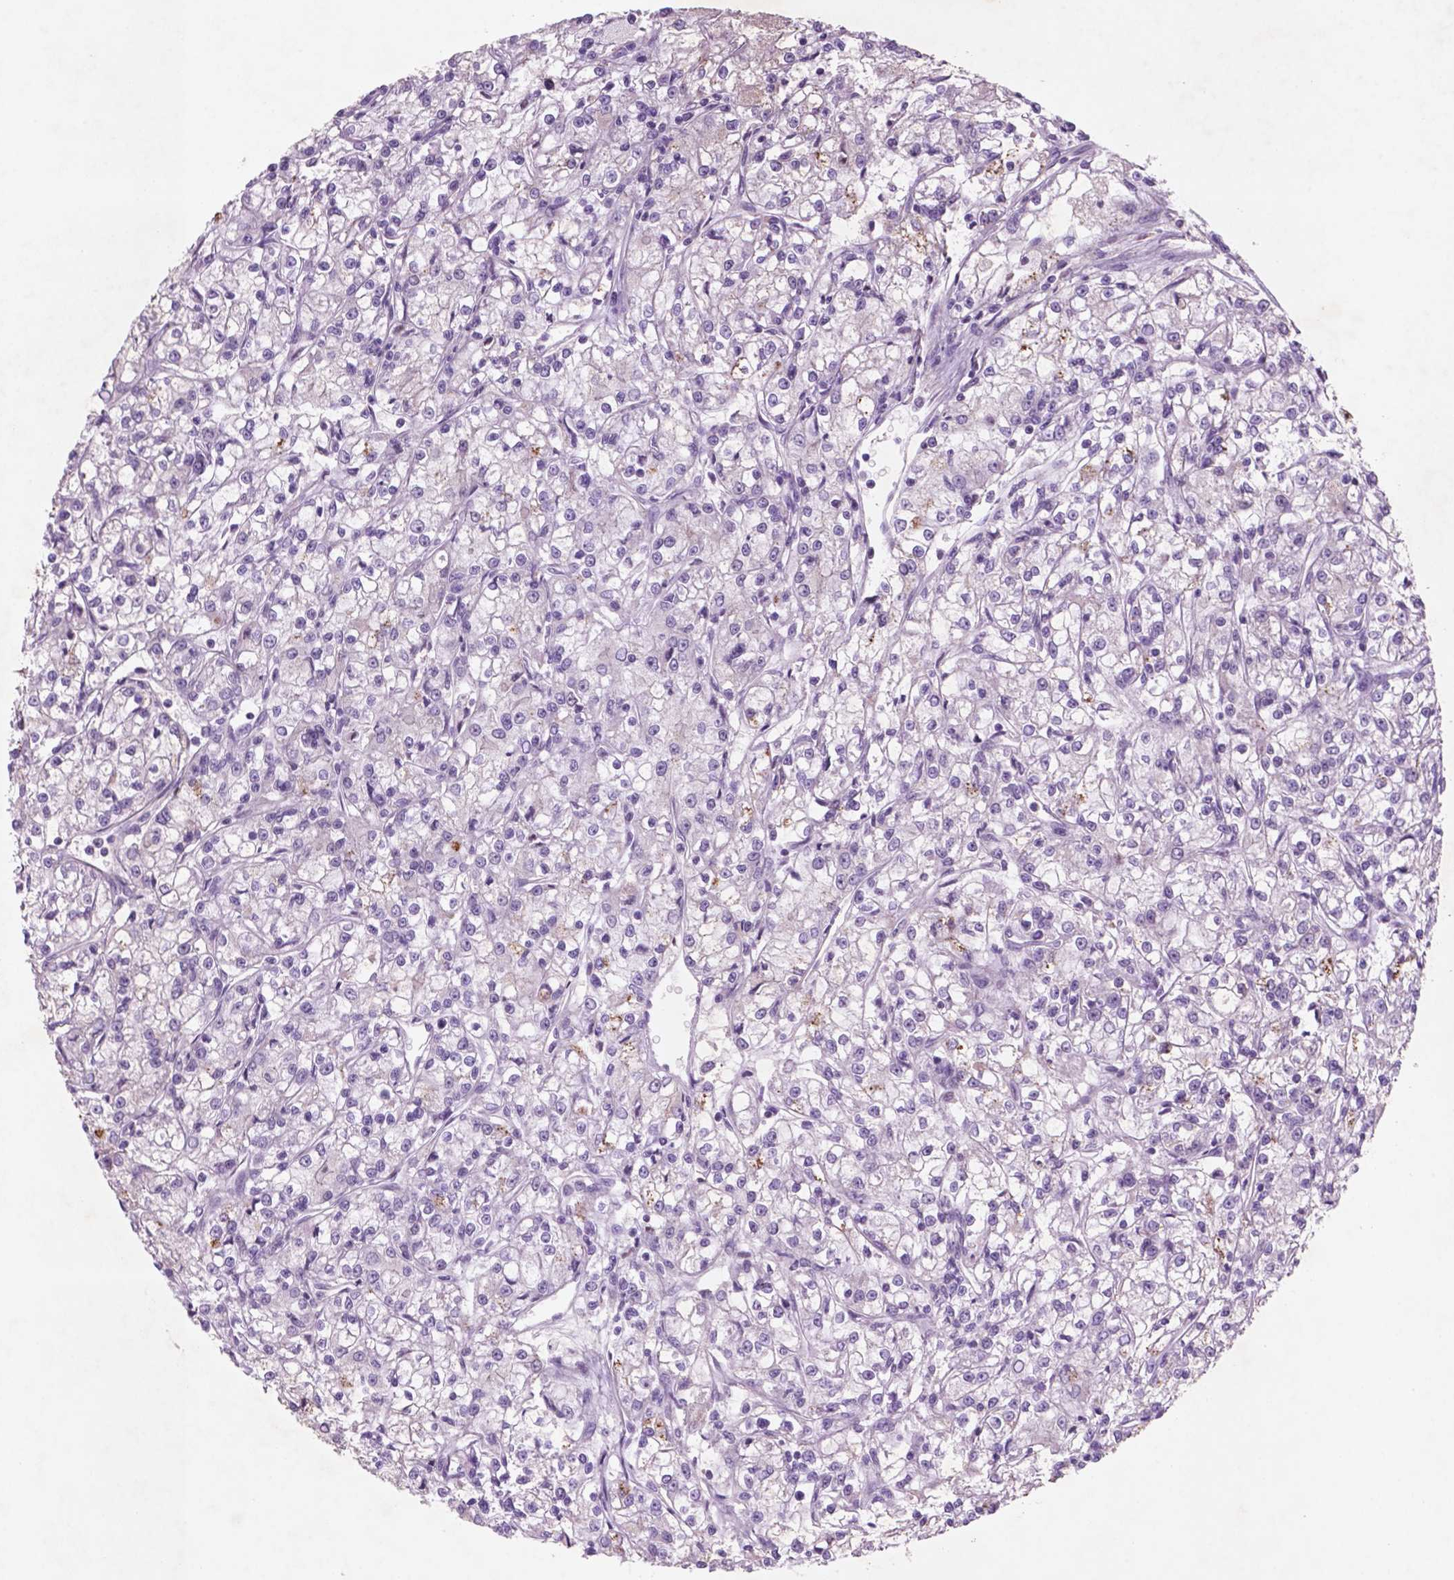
{"staining": {"intensity": "negative", "quantity": "none", "location": "none"}, "tissue": "renal cancer", "cell_type": "Tumor cells", "image_type": "cancer", "snomed": [{"axis": "morphology", "description": "Adenocarcinoma, NOS"}, {"axis": "topography", "description": "Kidney"}], "caption": "Renal cancer was stained to show a protein in brown. There is no significant positivity in tumor cells. (Immunohistochemistry (ihc), brightfield microscopy, high magnification).", "gene": "CTR9", "patient": {"sex": "female", "age": 59}}